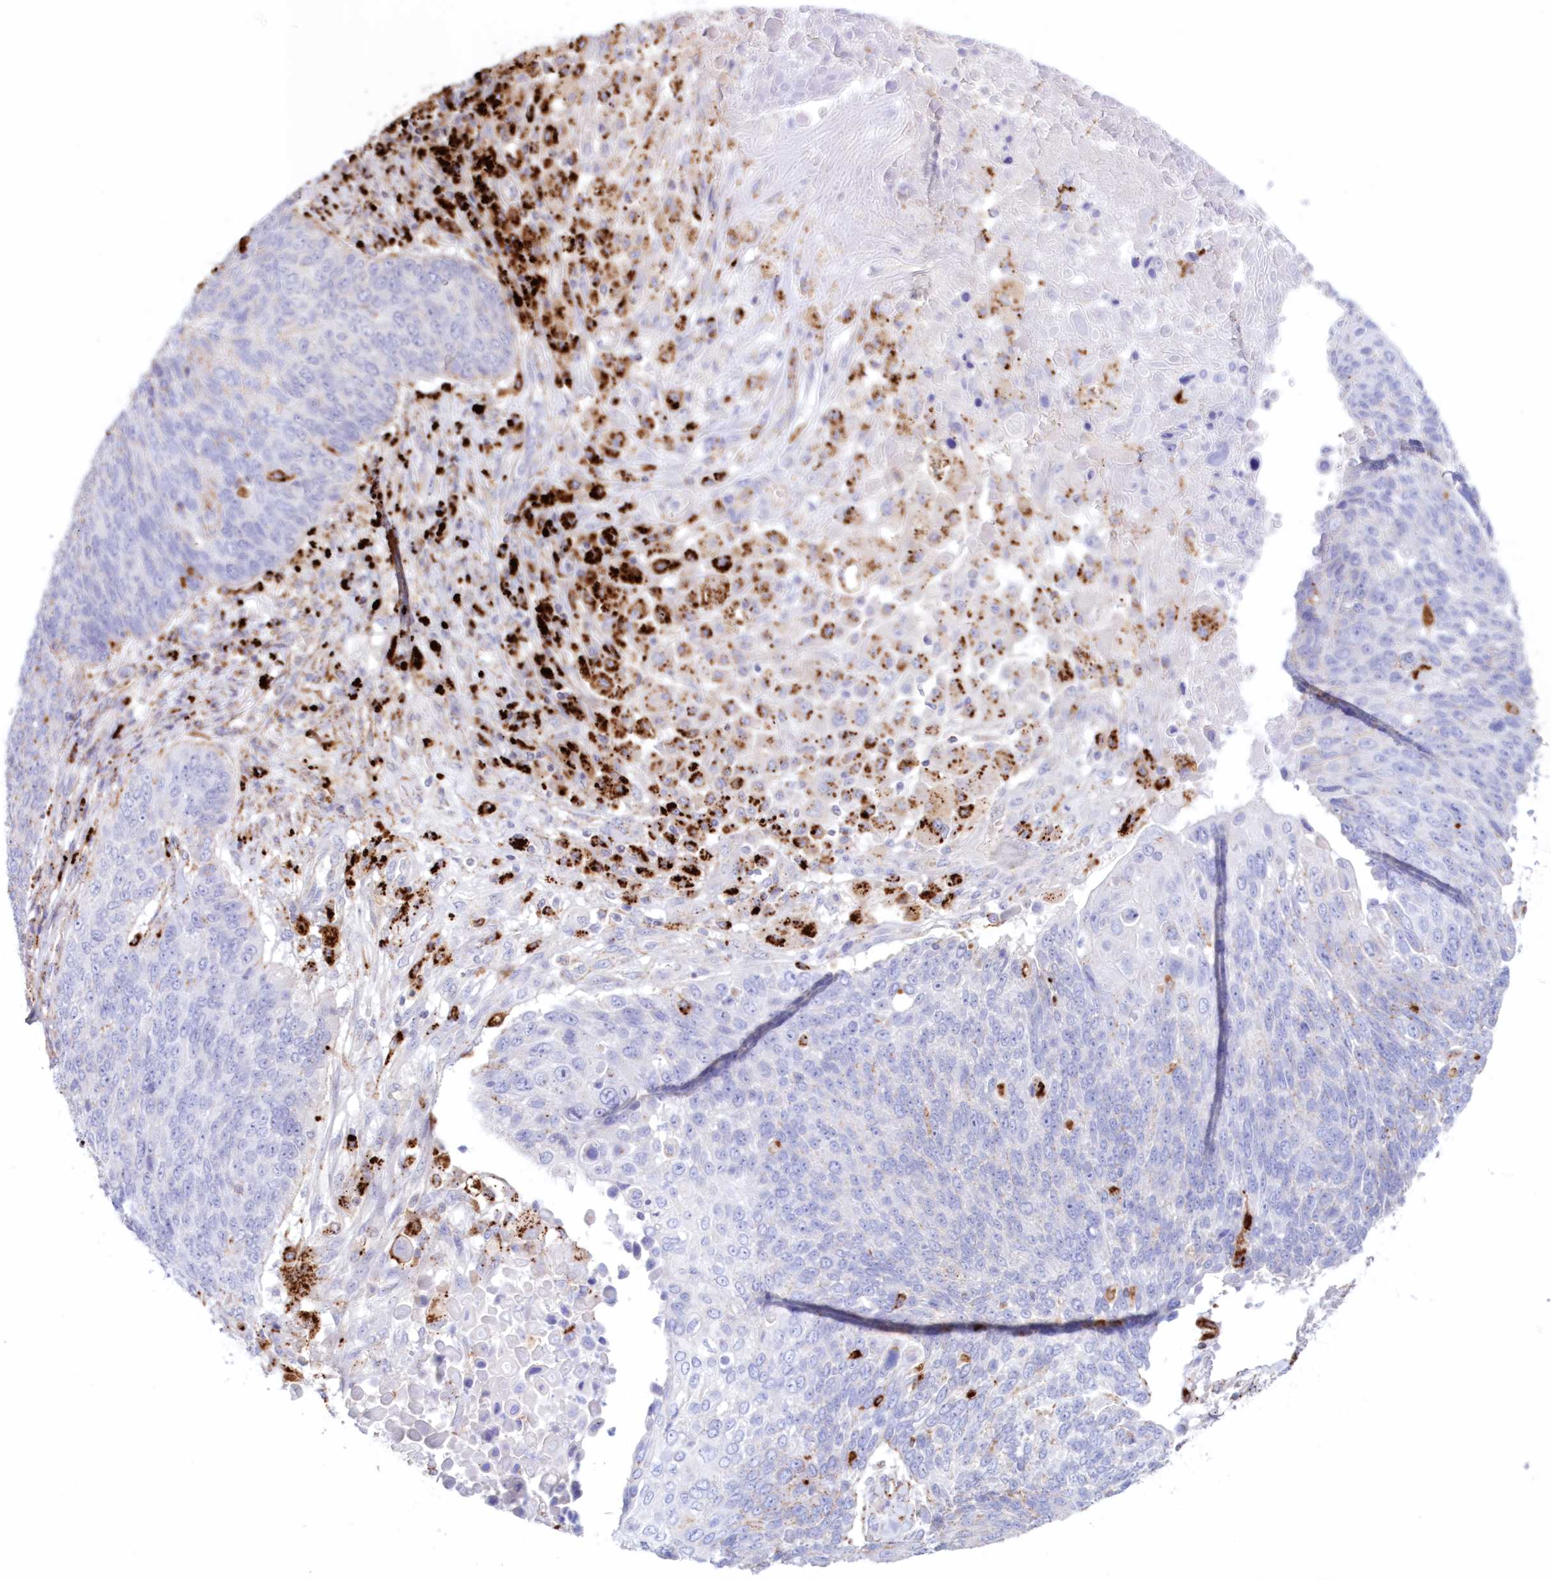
{"staining": {"intensity": "negative", "quantity": "none", "location": "none"}, "tissue": "lung cancer", "cell_type": "Tumor cells", "image_type": "cancer", "snomed": [{"axis": "morphology", "description": "Squamous cell carcinoma, NOS"}, {"axis": "topography", "description": "Lung"}], "caption": "High magnification brightfield microscopy of lung cancer (squamous cell carcinoma) stained with DAB (brown) and counterstained with hematoxylin (blue): tumor cells show no significant expression. (DAB (3,3'-diaminobenzidine) IHC visualized using brightfield microscopy, high magnification).", "gene": "TPP1", "patient": {"sex": "male", "age": 66}}